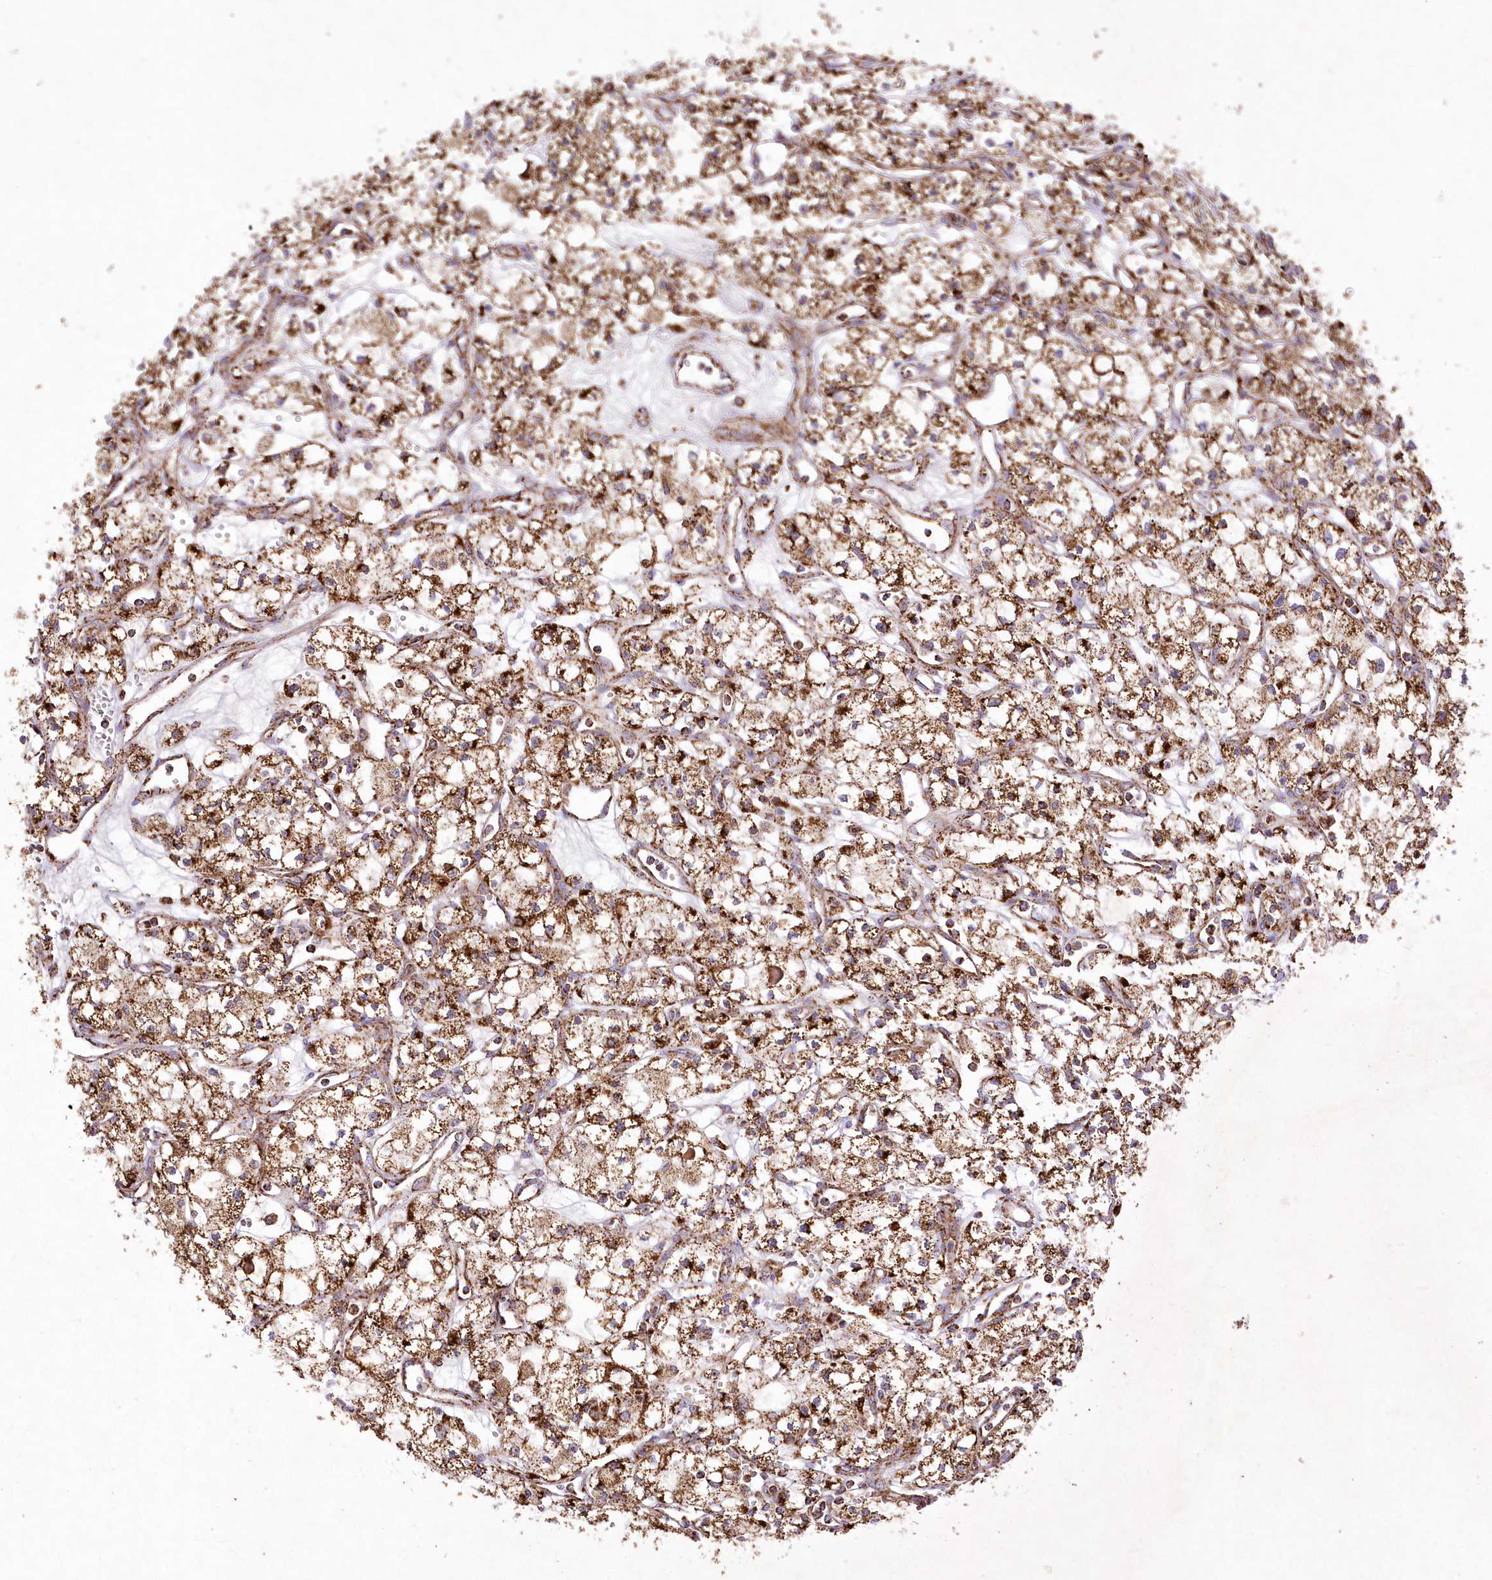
{"staining": {"intensity": "moderate", "quantity": ">75%", "location": "cytoplasmic/membranous"}, "tissue": "renal cancer", "cell_type": "Tumor cells", "image_type": "cancer", "snomed": [{"axis": "morphology", "description": "Adenocarcinoma, NOS"}, {"axis": "topography", "description": "Kidney"}], "caption": "High-power microscopy captured an IHC image of renal adenocarcinoma, revealing moderate cytoplasmic/membranous staining in about >75% of tumor cells.", "gene": "ASNSD1", "patient": {"sex": "male", "age": 59}}